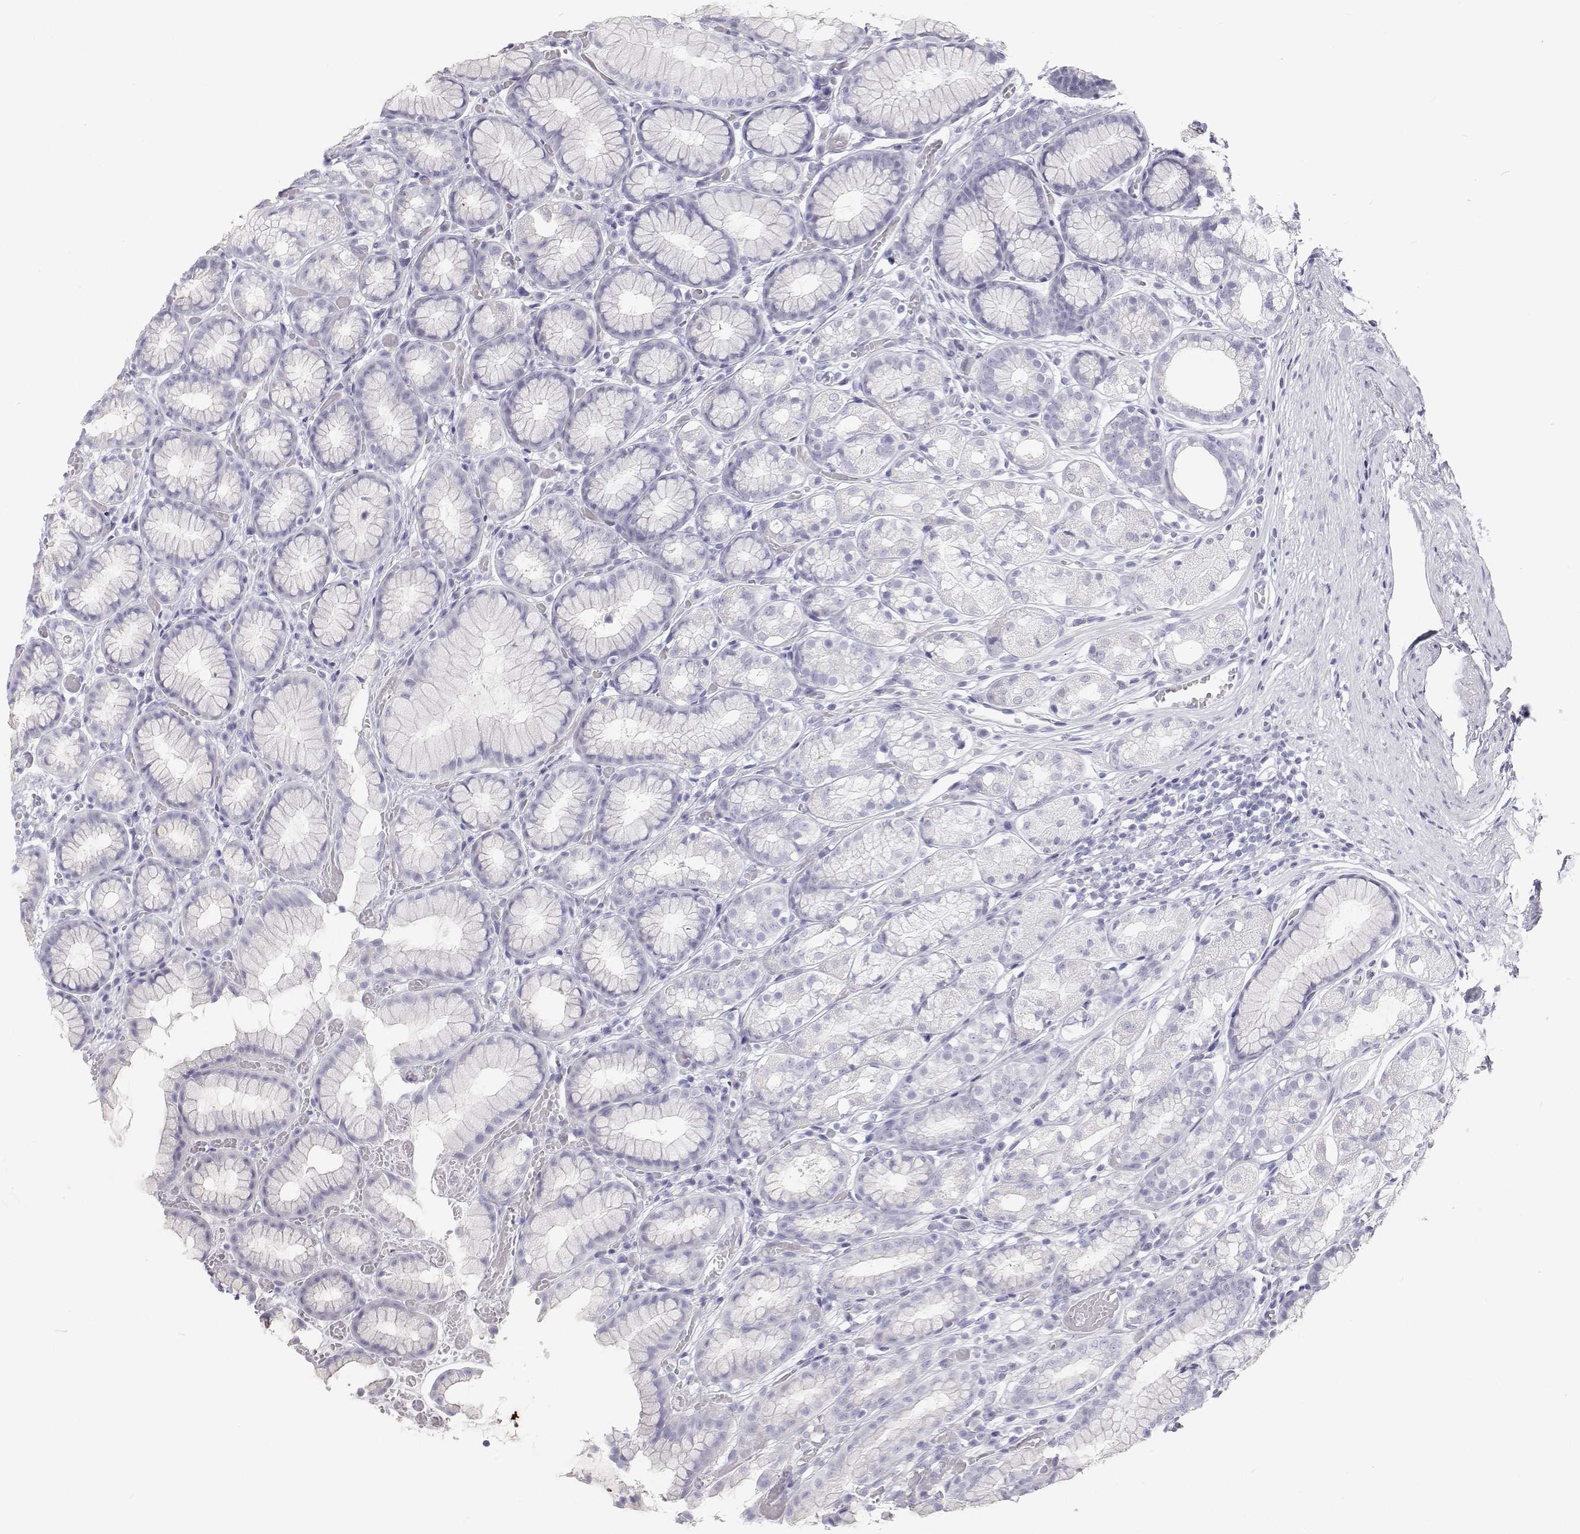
{"staining": {"intensity": "negative", "quantity": "none", "location": "none"}, "tissue": "stomach", "cell_type": "Glandular cells", "image_type": "normal", "snomed": [{"axis": "morphology", "description": "Normal tissue, NOS"}, {"axis": "topography", "description": "Smooth muscle"}, {"axis": "topography", "description": "Stomach"}], "caption": "Micrograph shows no significant protein staining in glandular cells of normal stomach.", "gene": "TTN", "patient": {"sex": "male", "age": 70}}